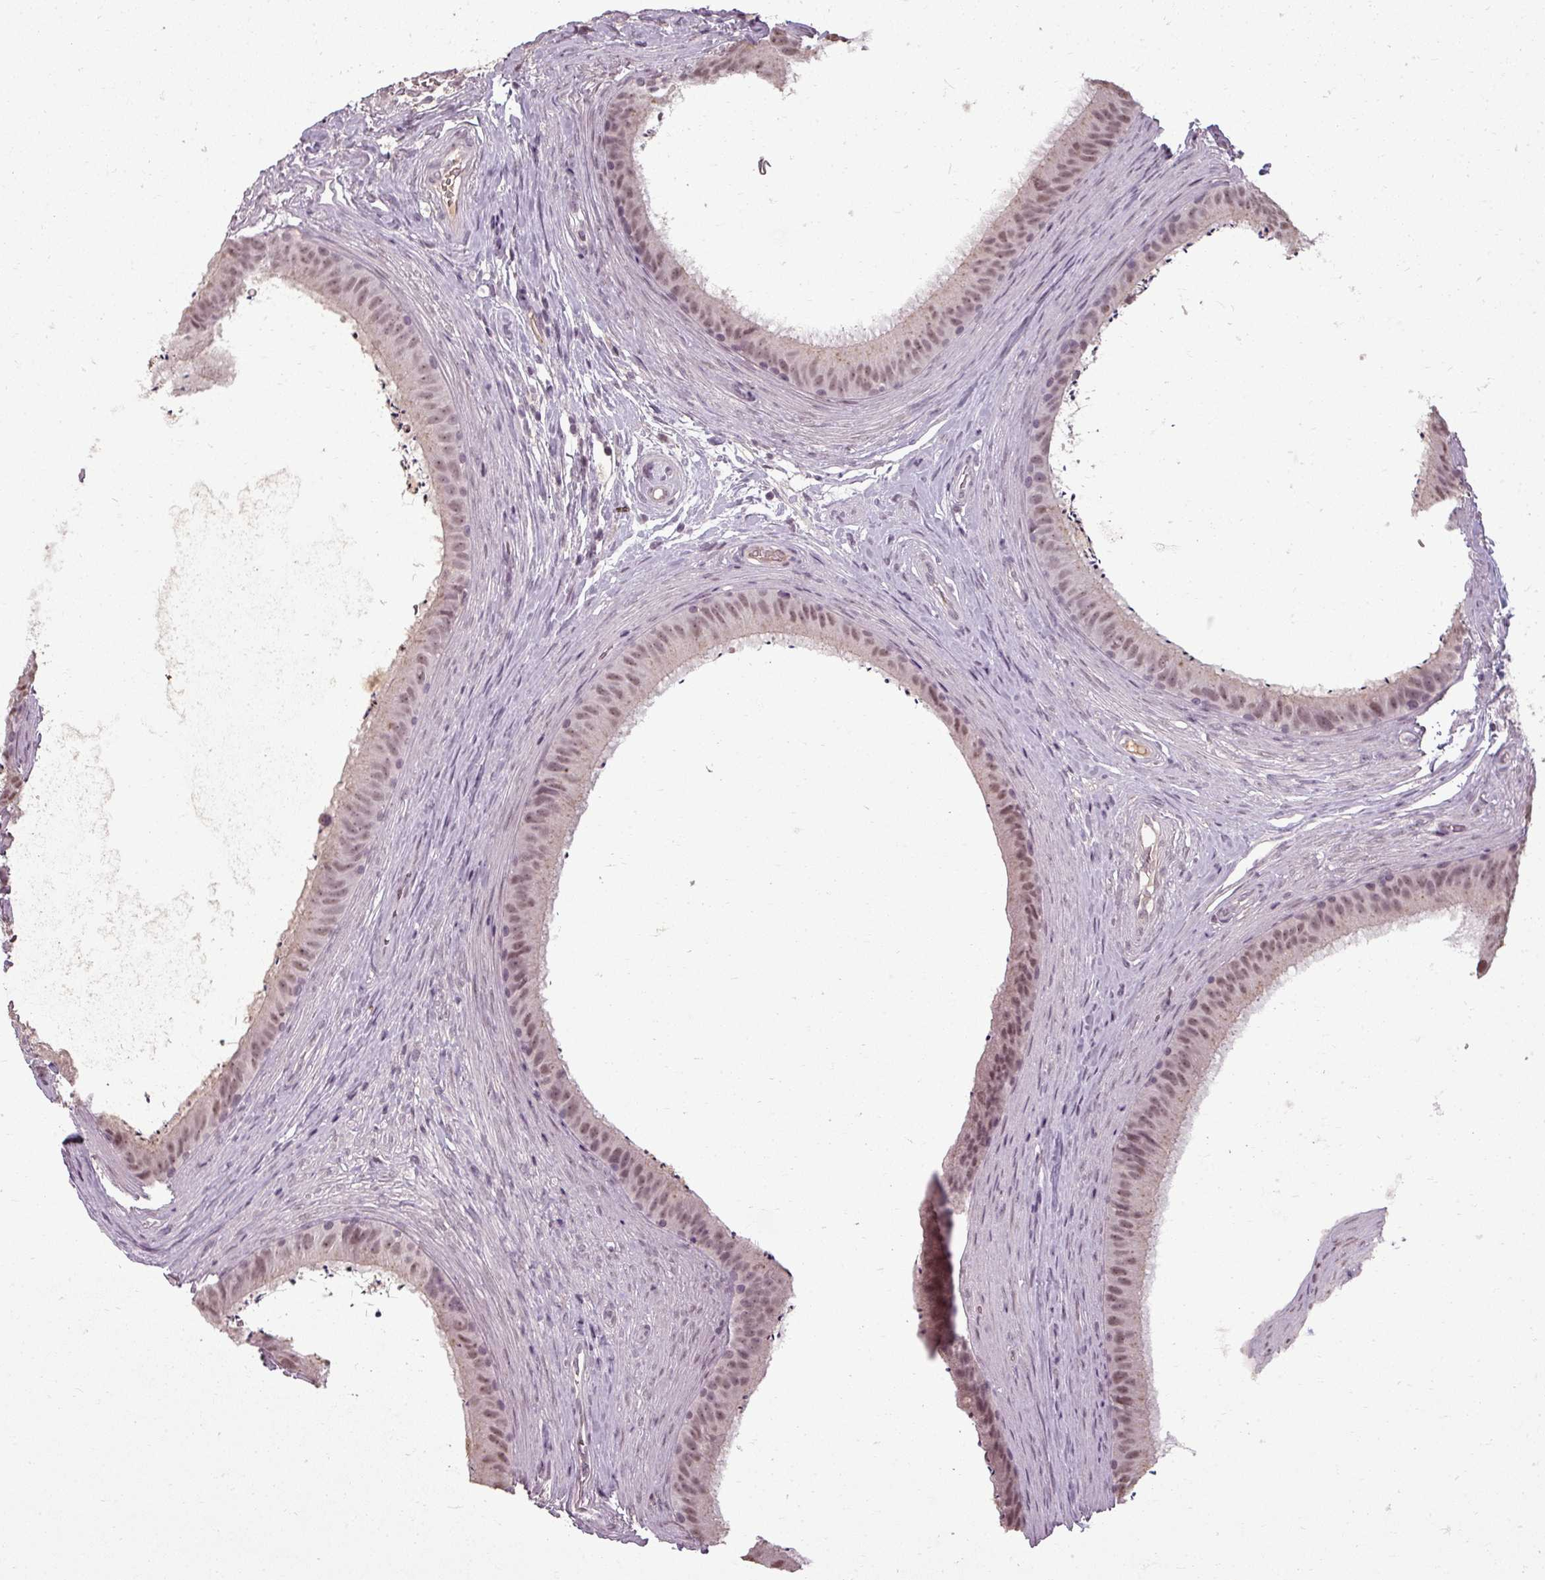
{"staining": {"intensity": "moderate", "quantity": "25%-75%", "location": "nuclear"}, "tissue": "epididymis", "cell_type": "Glandular cells", "image_type": "normal", "snomed": [{"axis": "morphology", "description": "Normal tissue, NOS"}, {"axis": "topography", "description": "Testis"}, {"axis": "topography", "description": "Epididymis"}], "caption": "Immunohistochemical staining of unremarkable human epididymis shows moderate nuclear protein expression in approximately 25%-75% of glandular cells. Ihc stains the protein of interest in brown and the nuclei are stained blue.", "gene": "BCAS3", "patient": {"sex": "male", "age": 41}}